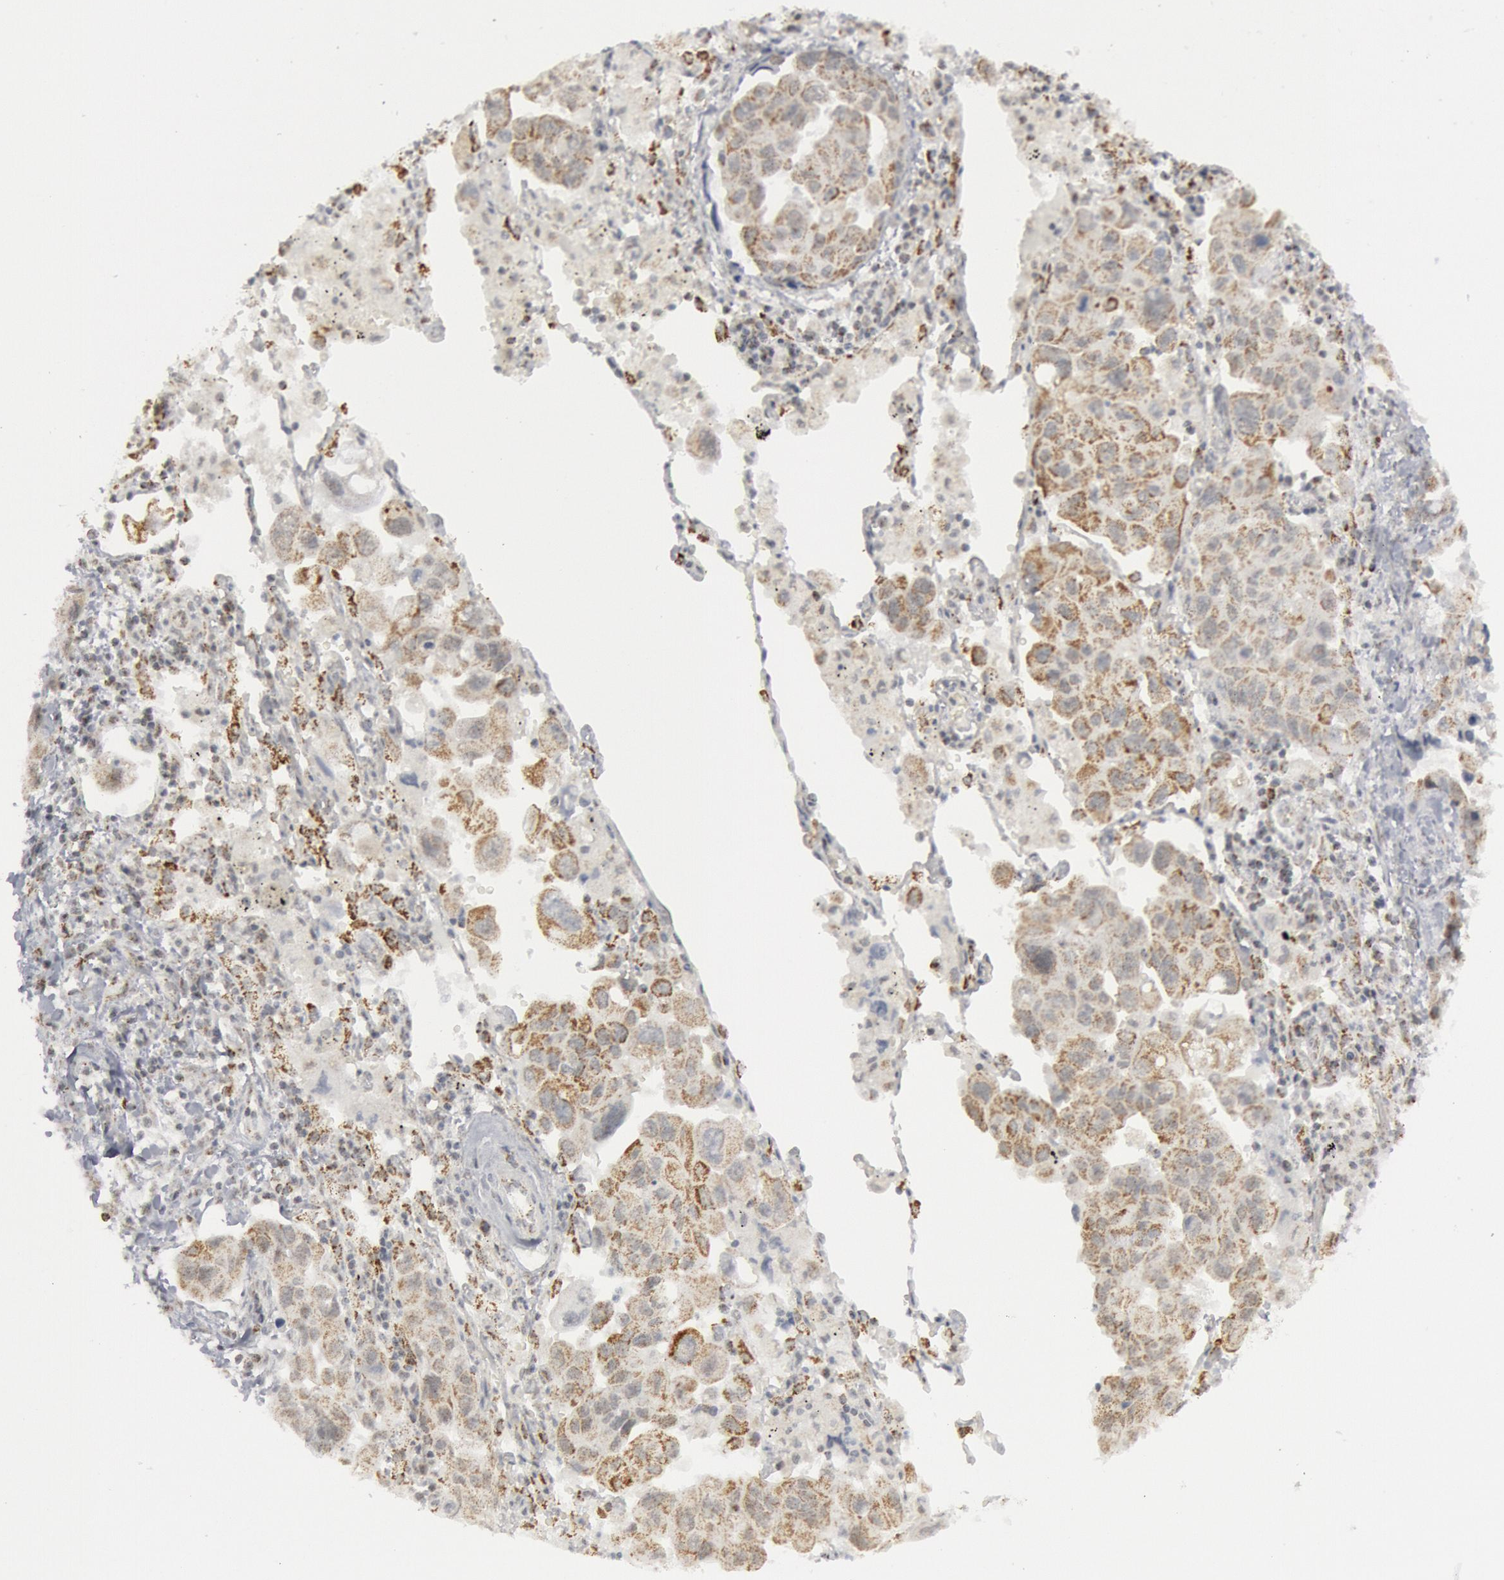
{"staining": {"intensity": "weak", "quantity": "25%-75%", "location": "cytoplasmic/membranous"}, "tissue": "lung cancer", "cell_type": "Tumor cells", "image_type": "cancer", "snomed": [{"axis": "morphology", "description": "Adenocarcinoma, NOS"}, {"axis": "topography", "description": "Lung"}], "caption": "Human adenocarcinoma (lung) stained for a protein (brown) demonstrates weak cytoplasmic/membranous positive staining in about 25%-75% of tumor cells.", "gene": "CASP9", "patient": {"sex": "male", "age": 64}}